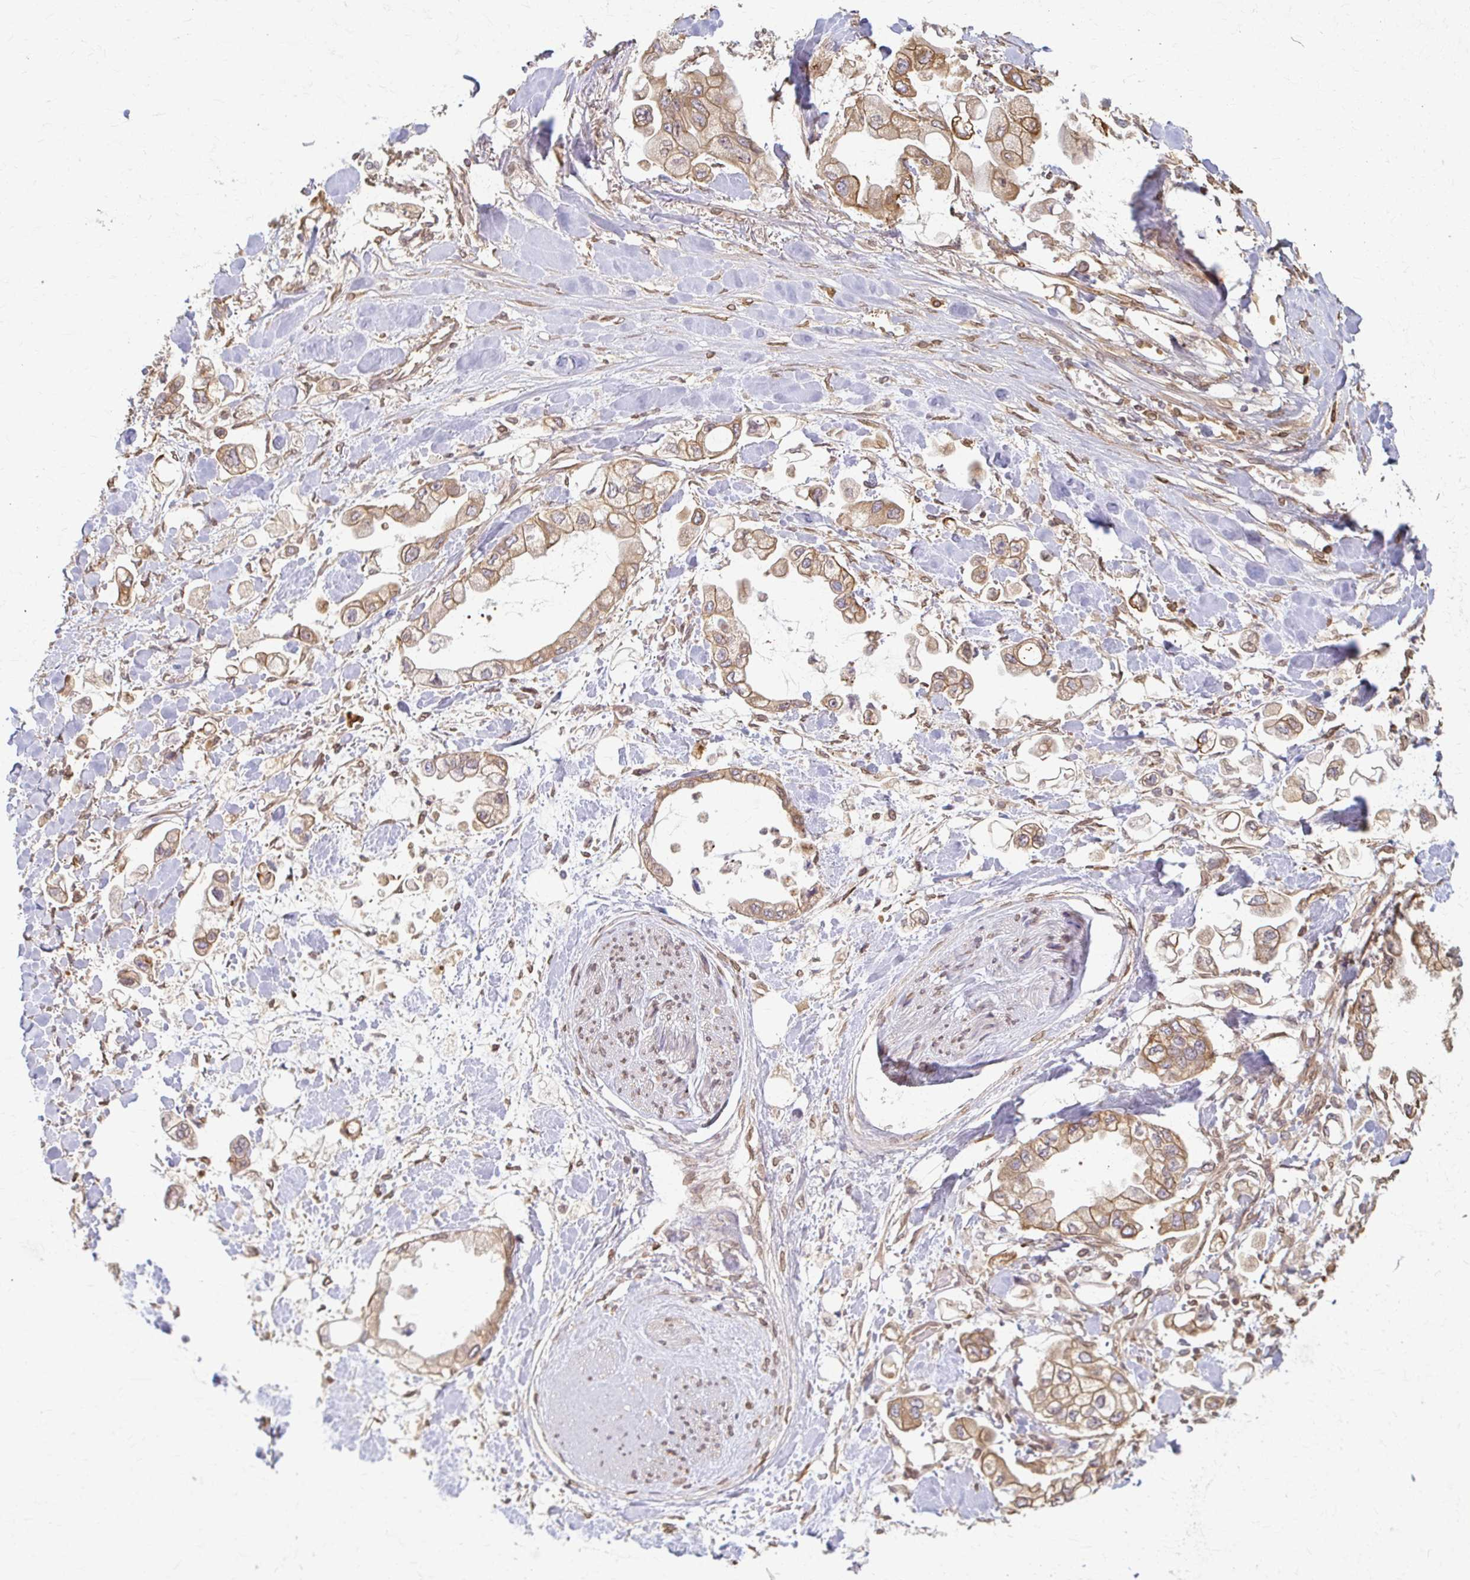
{"staining": {"intensity": "moderate", "quantity": ">75%", "location": "cytoplasmic/membranous"}, "tissue": "stomach cancer", "cell_type": "Tumor cells", "image_type": "cancer", "snomed": [{"axis": "morphology", "description": "Adenocarcinoma, NOS"}, {"axis": "topography", "description": "Stomach"}], "caption": "A medium amount of moderate cytoplasmic/membranous expression is identified in about >75% of tumor cells in stomach adenocarcinoma tissue.", "gene": "ARHGAP35", "patient": {"sex": "male", "age": 62}}